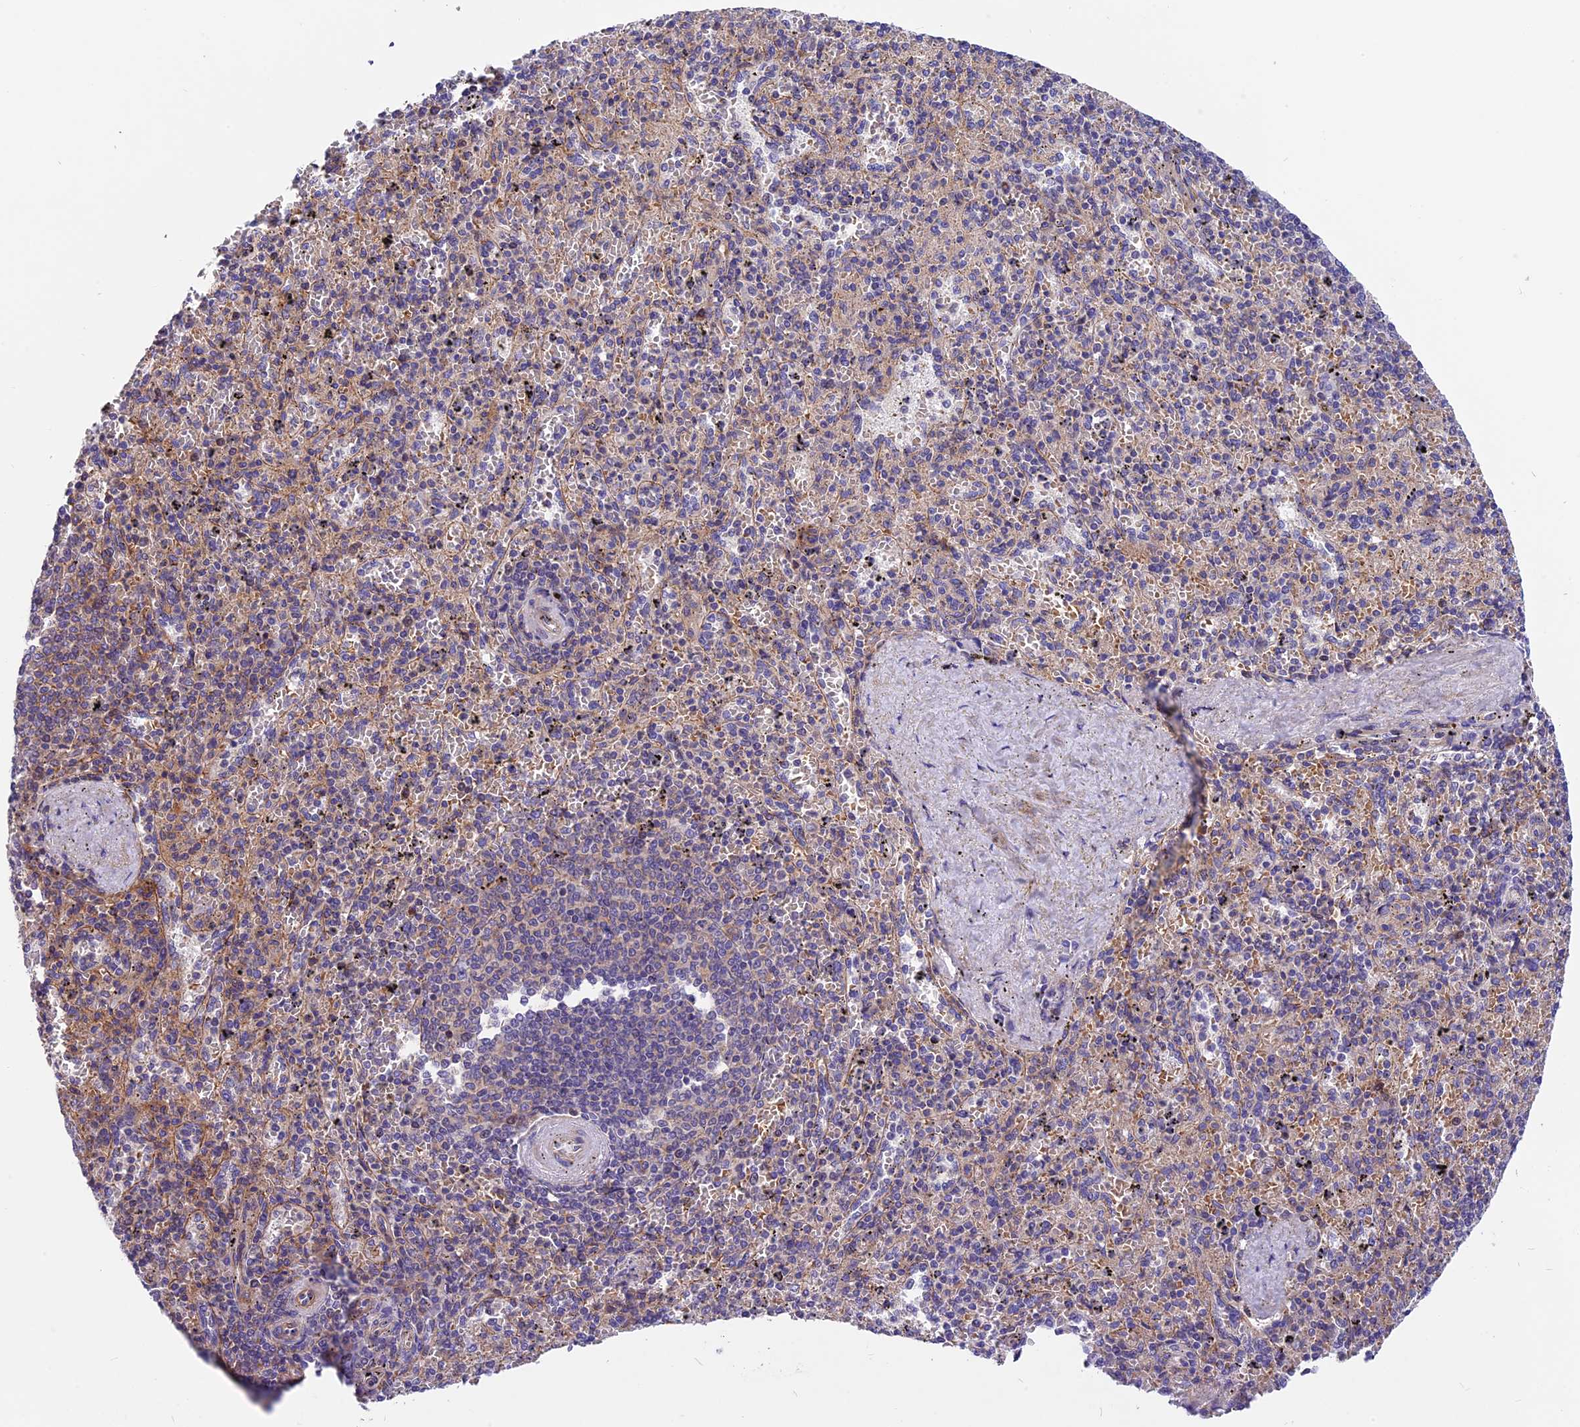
{"staining": {"intensity": "negative", "quantity": "none", "location": "none"}, "tissue": "spleen", "cell_type": "Cells in red pulp", "image_type": "normal", "snomed": [{"axis": "morphology", "description": "Normal tissue, NOS"}, {"axis": "topography", "description": "Spleen"}], "caption": "Photomicrograph shows no protein expression in cells in red pulp of unremarkable spleen.", "gene": "MED20", "patient": {"sex": "male", "age": 82}}